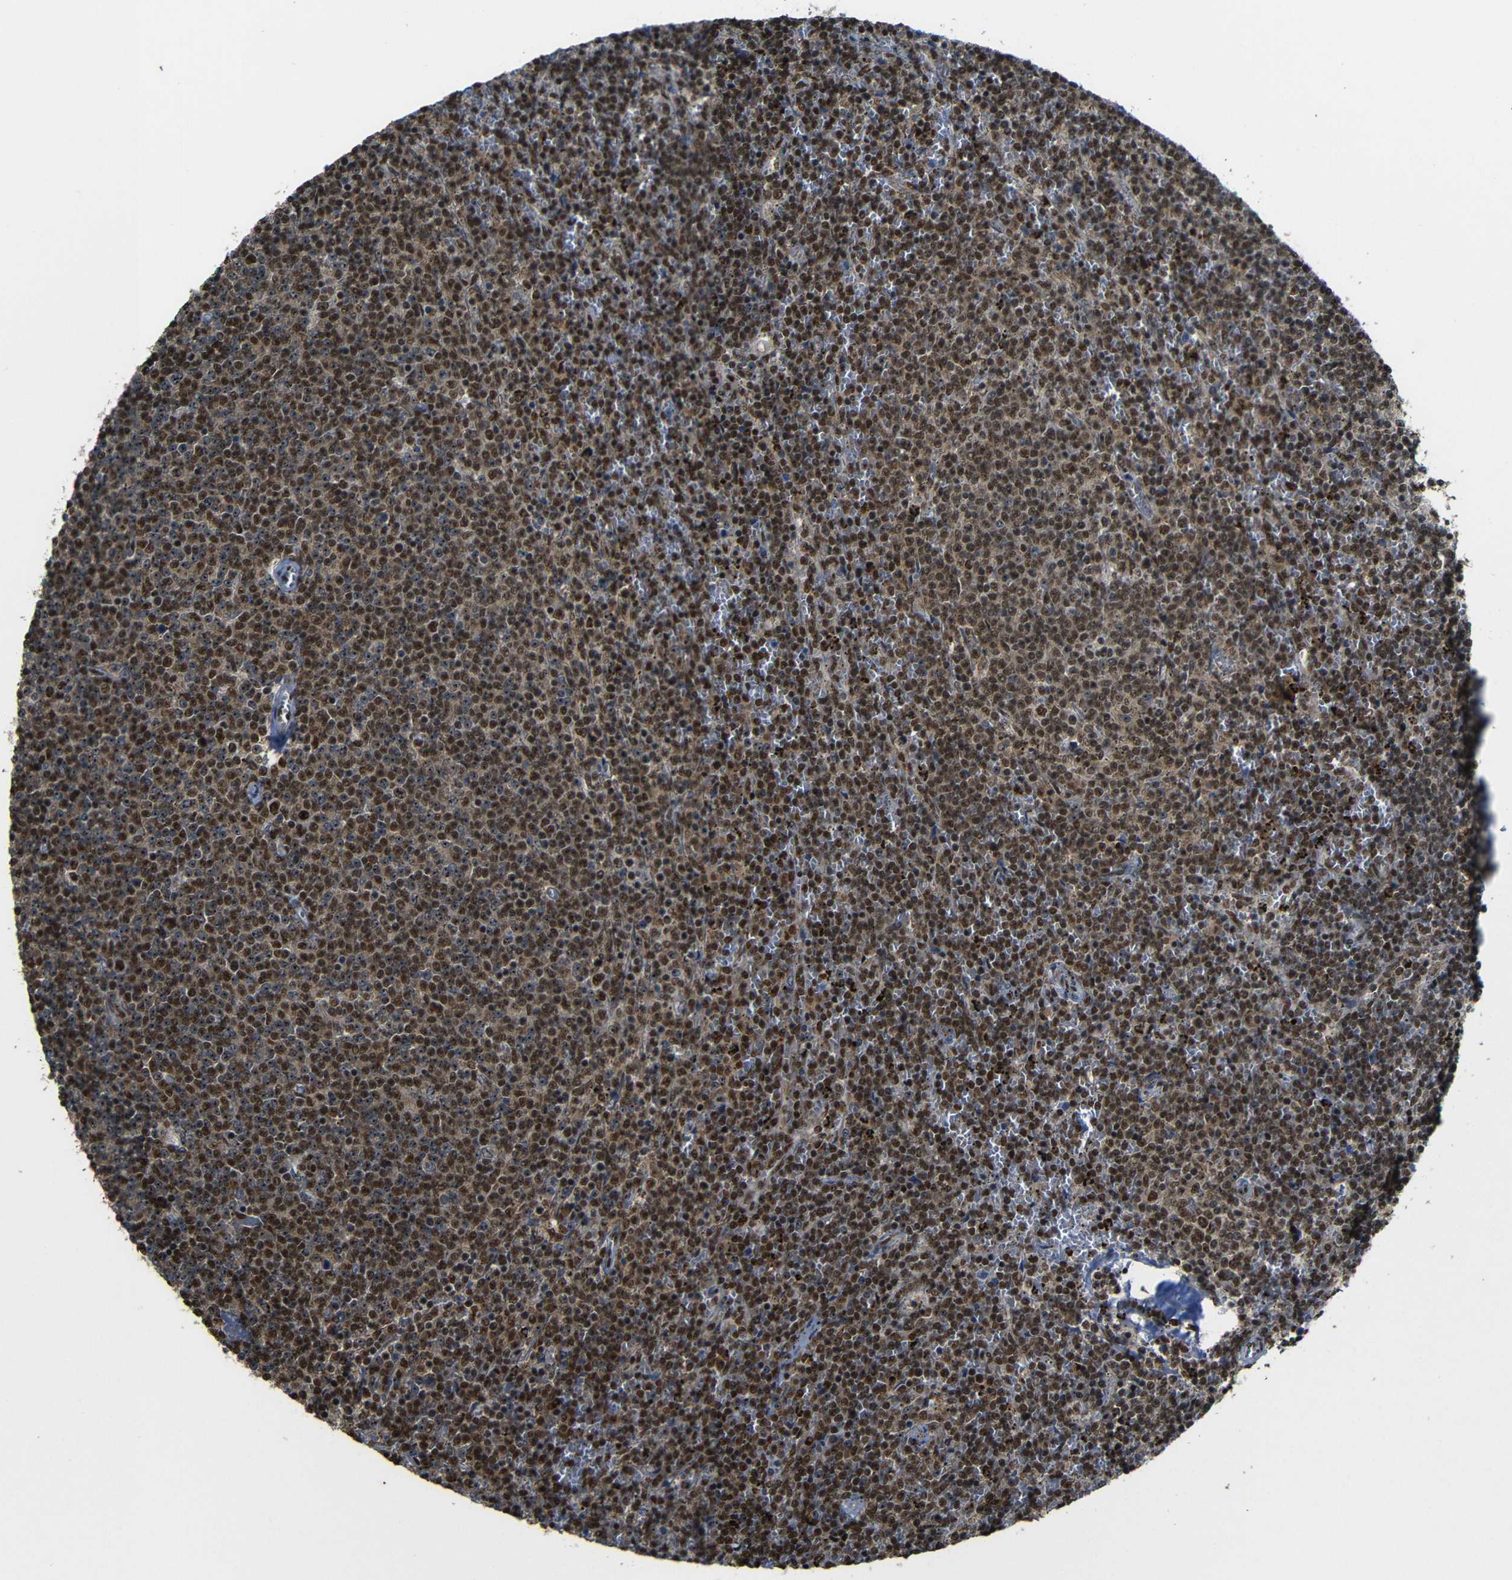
{"staining": {"intensity": "strong", "quantity": ">75%", "location": "nuclear"}, "tissue": "lymphoma", "cell_type": "Tumor cells", "image_type": "cancer", "snomed": [{"axis": "morphology", "description": "Malignant lymphoma, non-Hodgkin's type, Low grade"}, {"axis": "topography", "description": "Spleen"}], "caption": "About >75% of tumor cells in lymphoma demonstrate strong nuclear protein expression as visualized by brown immunohistochemical staining.", "gene": "TCF7L2", "patient": {"sex": "female", "age": 50}}